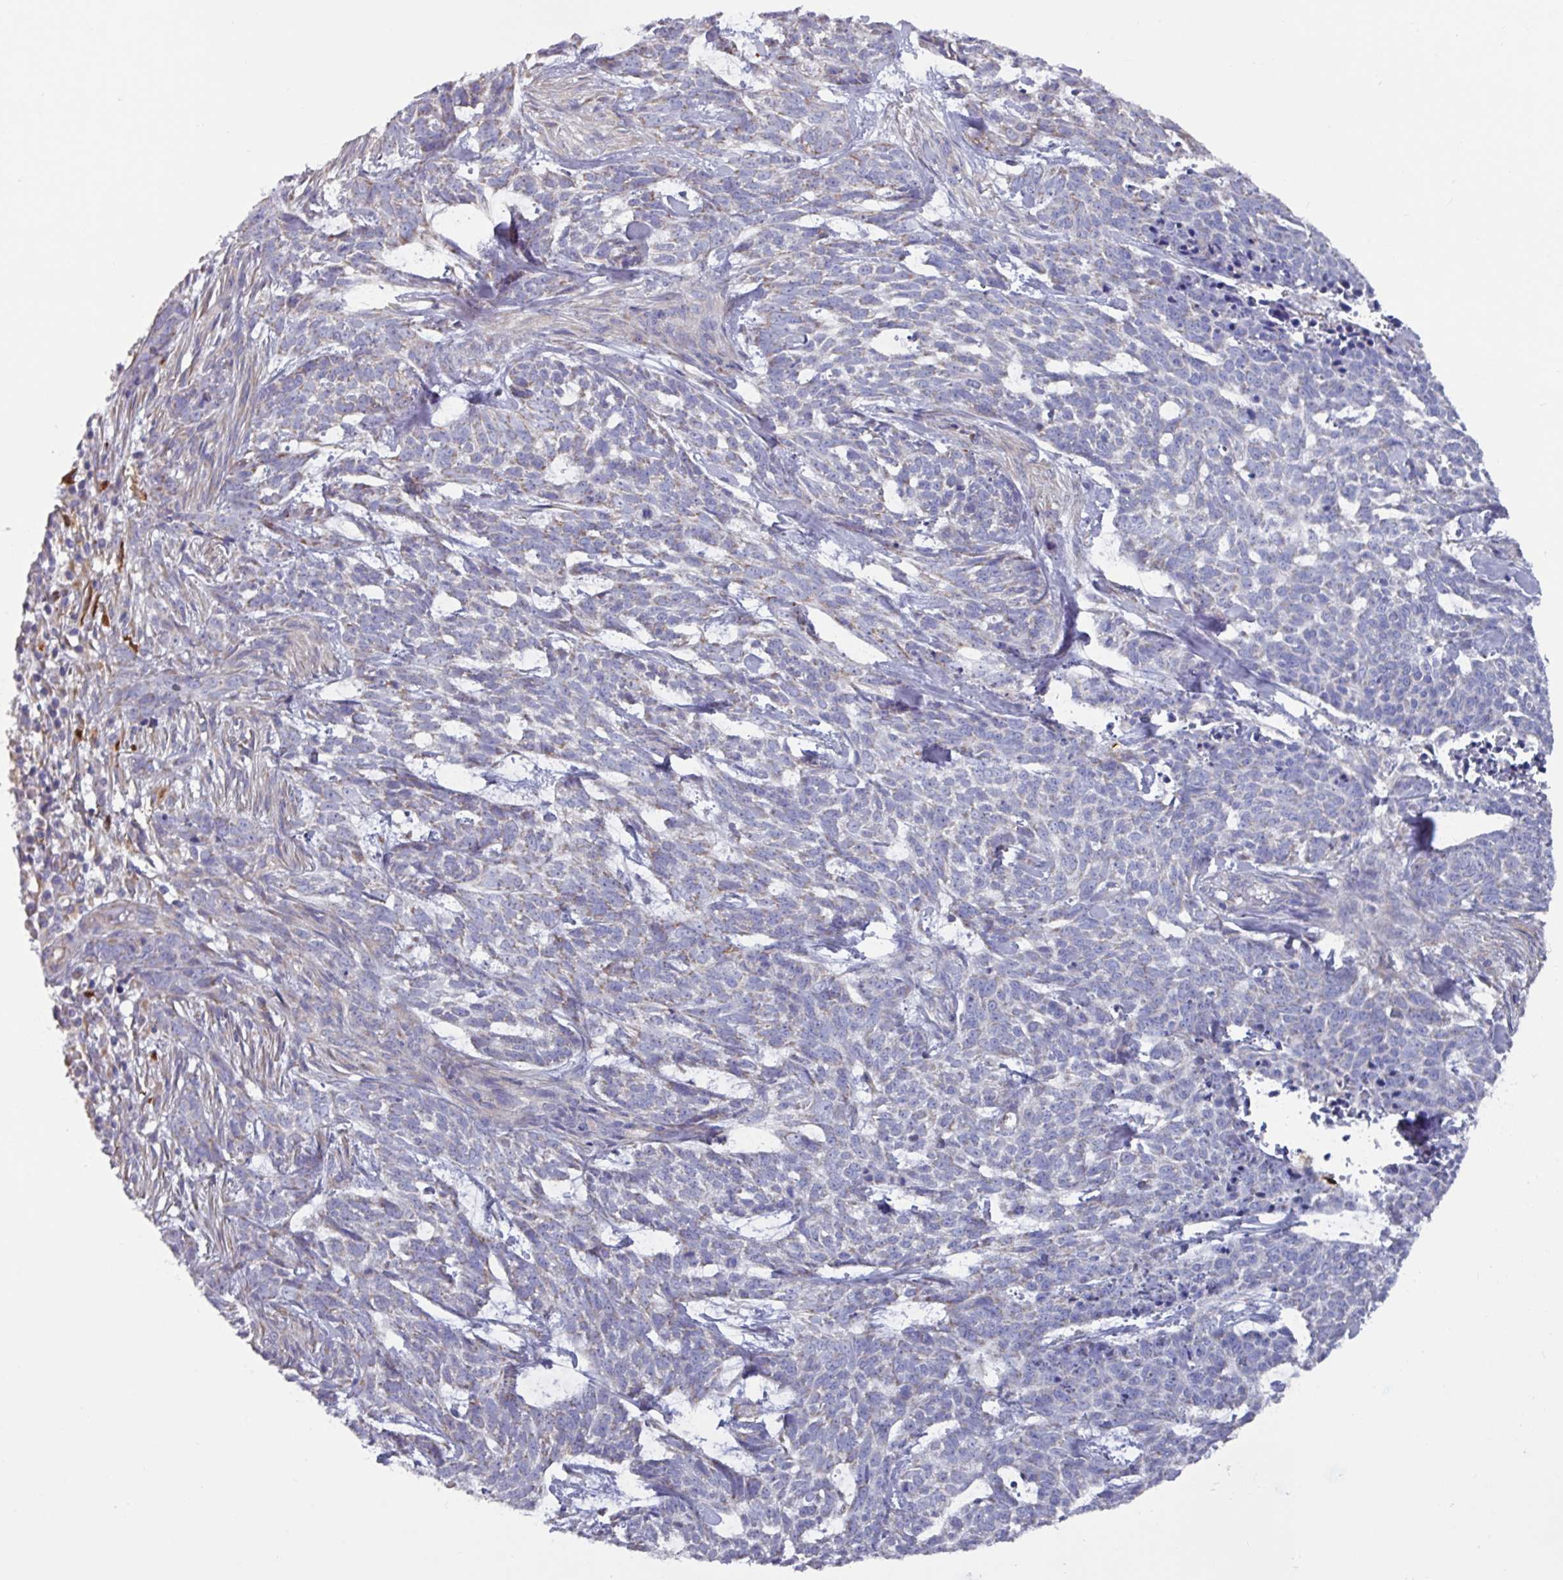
{"staining": {"intensity": "weak", "quantity": "<25%", "location": "cytoplasmic/membranous"}, "tissue": "skin cancer", "cell_type": "Tumor cells", "image_type": "cancer", "snomed": [{"axis": "morphology", "description": "Basal cell carcinoma"}, {"axis": "topography", "description": "Skin"}], "caption": "Tumor cells are negative for brown protein staining in skin basal cell carcinoma. (DAB immunohistochemistry (IHC) visualized using brightfield microscopy, high magnification).", "gene": "UQCC2", "patient": {"sex": "female", "age": 93}}